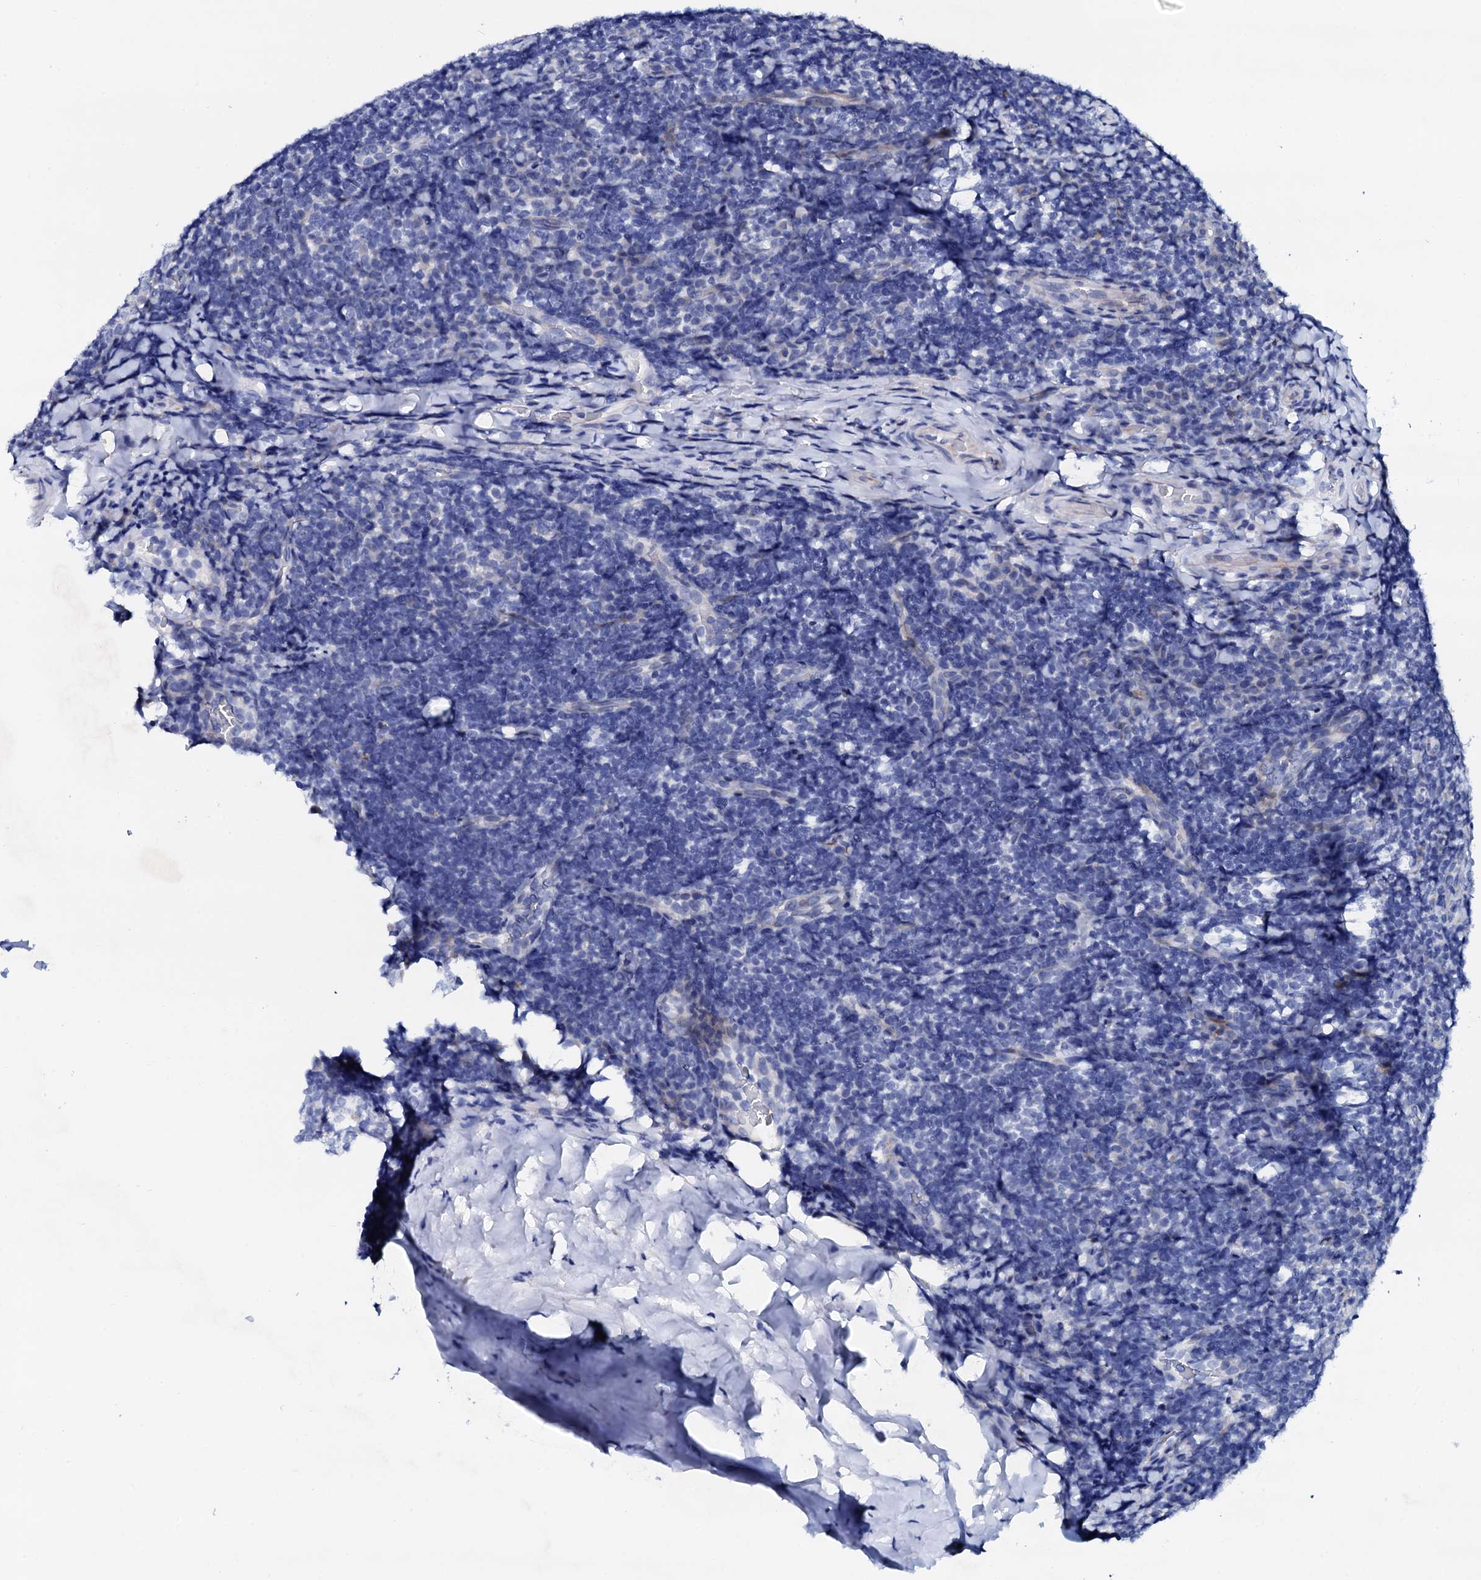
{"staining": {"intensity": "negative", "quantity": "none", "location": "none"}, "tissue": "tonsil", "cell_type": "Germinal center cells", "image_type": "normal", "snomed": [{"axis": "morphology", "description": "Normal tissue, NOS"}, {"axis": "topography", "description": "Tonsil"}], "caption": "This is an immunohistochemistry (IHC) image of unremarkable tonsil. There is no expression in germinal center cells.", "gene": "TRDN", "patient": {"sex": "male", "age": 17}}